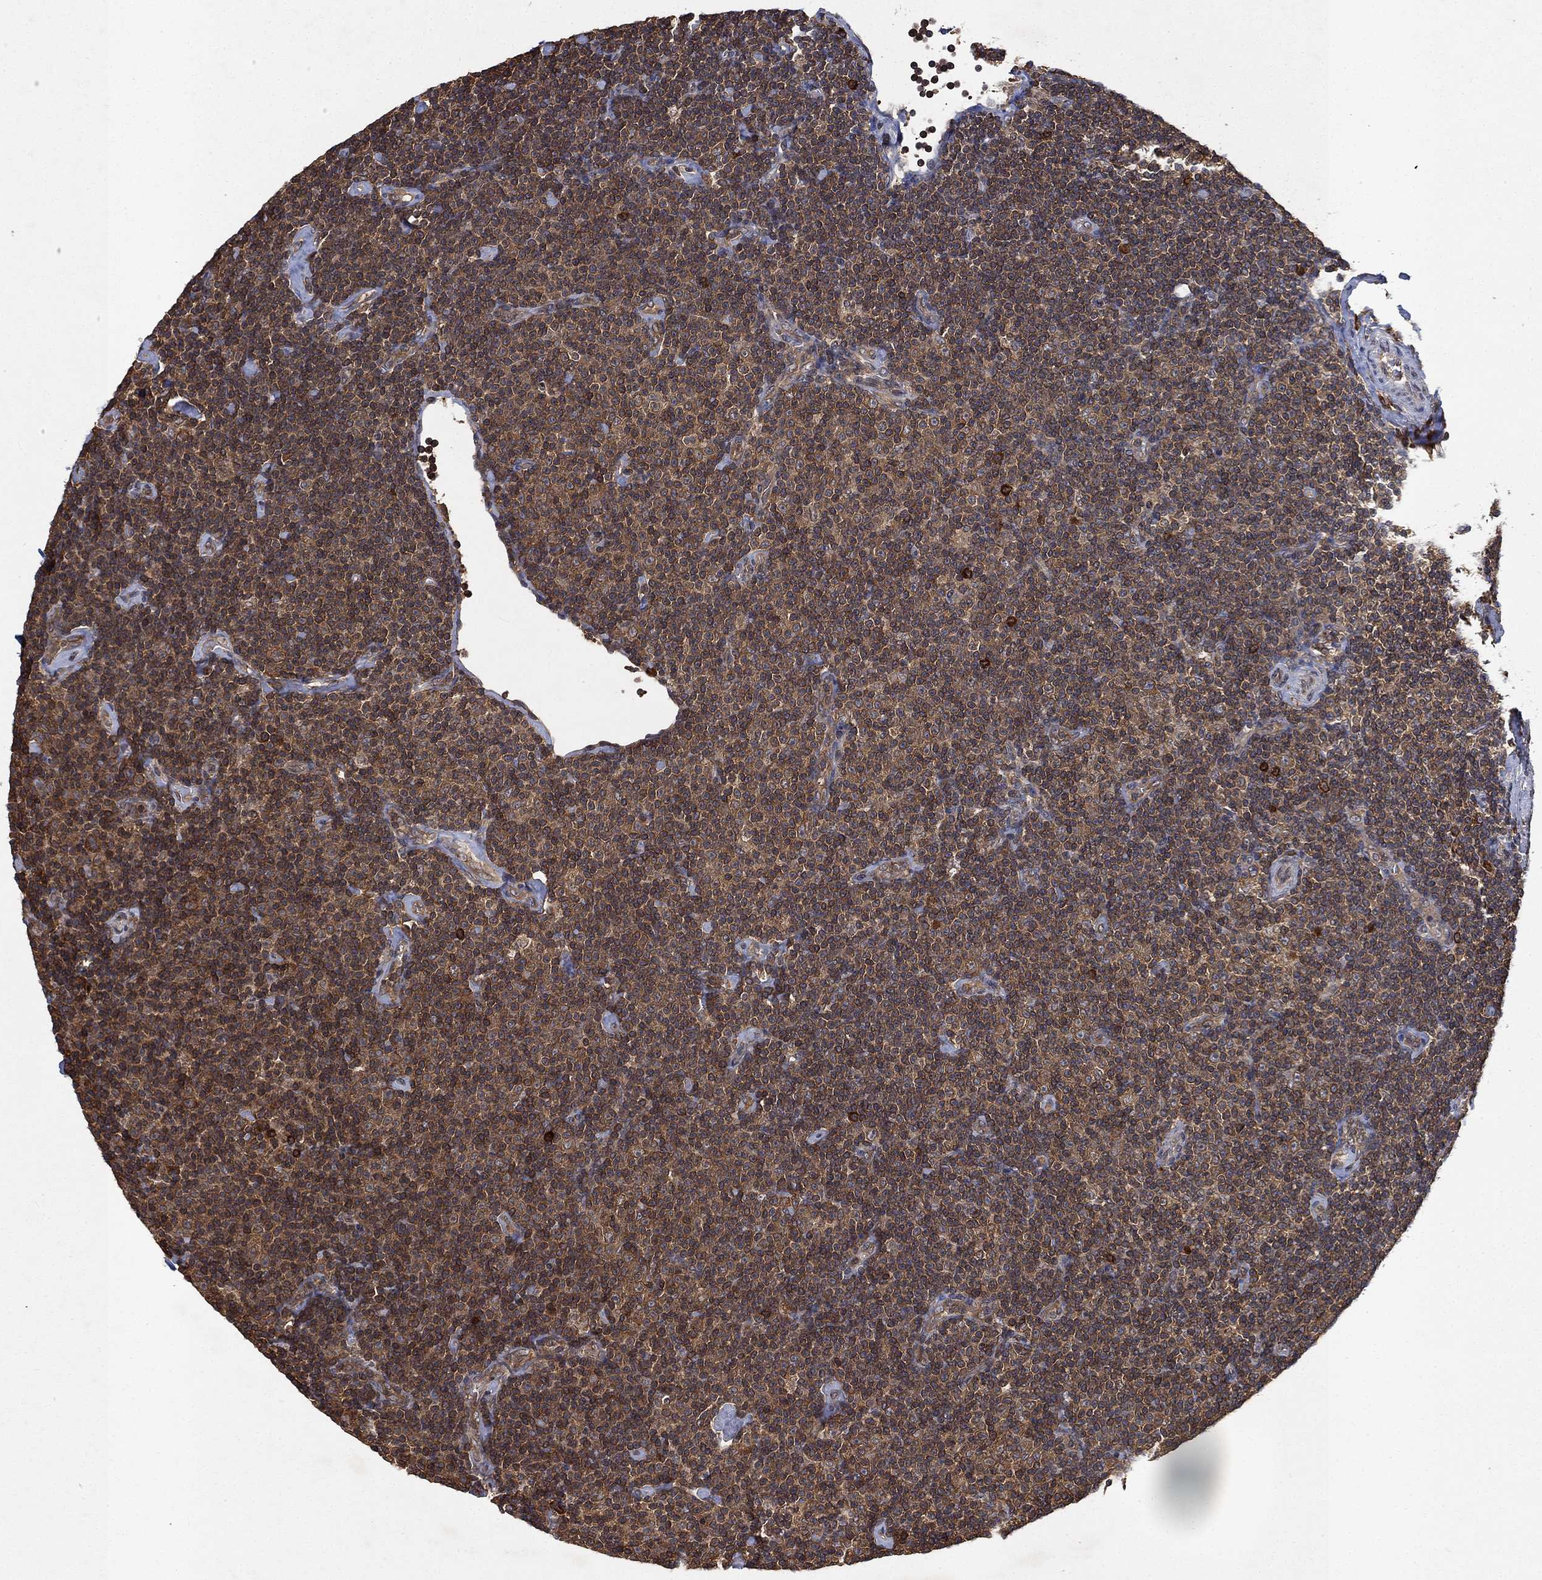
{"staining": {"intensity": "moderate", "quantity": ">75%", "location": "cytoplasmic/membranous"}, "tissue": "lymphoma", "cell_type": "Tumor cells", "image_type": "cancer", "snomed": [{"axis": "morphology", "description": "Malignant lymphoma, non-Hodgkin's type, Low grade"}, {"axis": "topography", "description": "Lymph node"}], "caption": "This is a micrograph of IHC staining of malignant lymphoma, non-Hodgkin's type (low-grade), which shows moderate staining in the cytoplasmic/membranous of tumor cells.", "gene": "UBA5", "patient": {"sex": "male", "age": 81}}